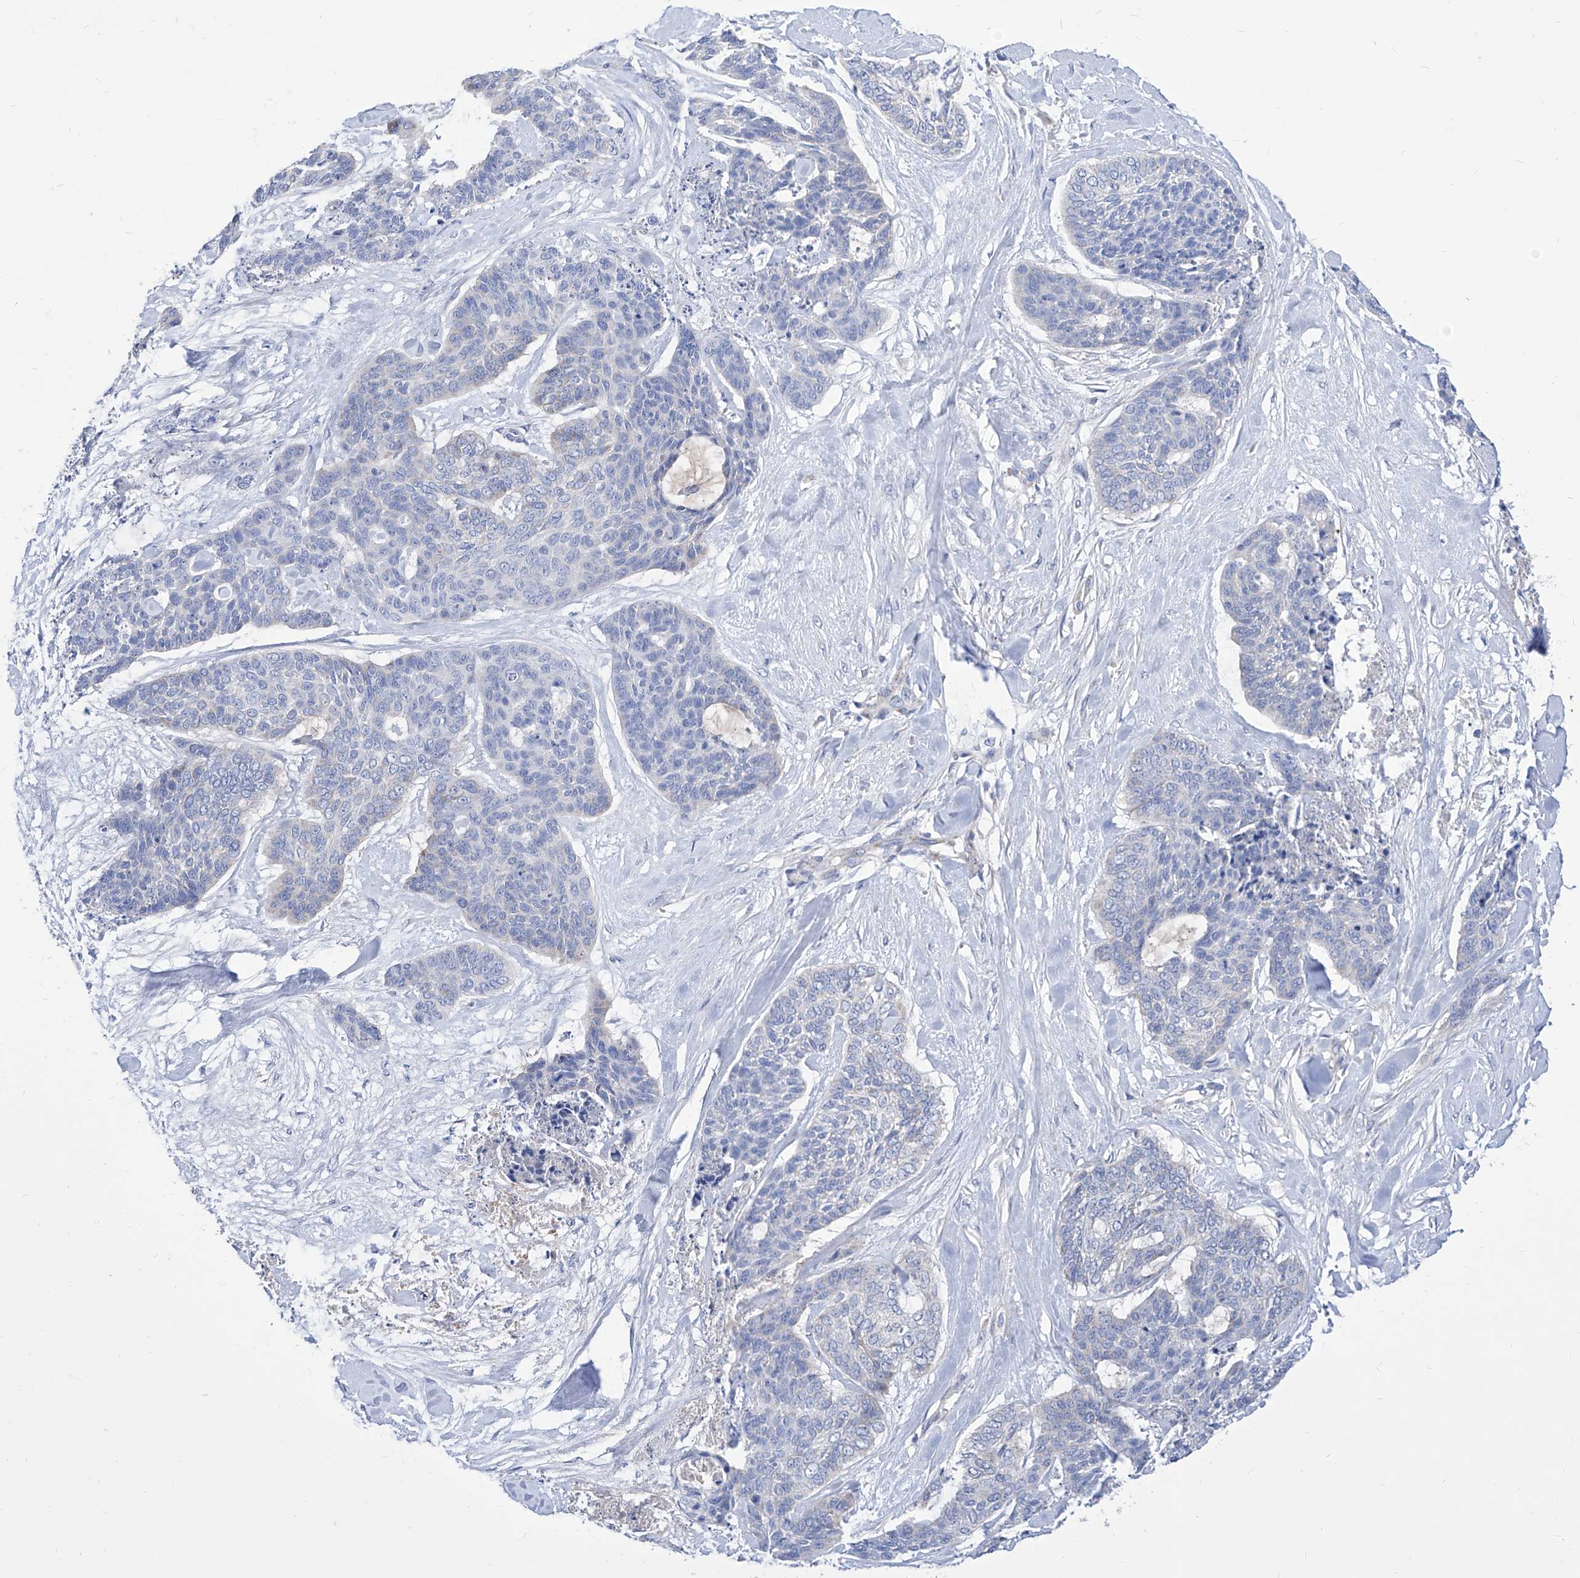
{"staining": {"intensity": "negative", "quantity": "none", "location": "none"}, "tissue": "skin cancer", "cell_type": "Tumor cells", "image_type": "cancer", "snomed": [{"axis": "morphology", "description": "Basal cell carcinoma"}, {"axis": "topography", "description": "Skin"}], "caption": "Skin cancer was stained to show a protein in brown. There is no significant staining in tumor cells.", "gene": "SRBD1", "patient": {"sex": "female", "age": 64}}